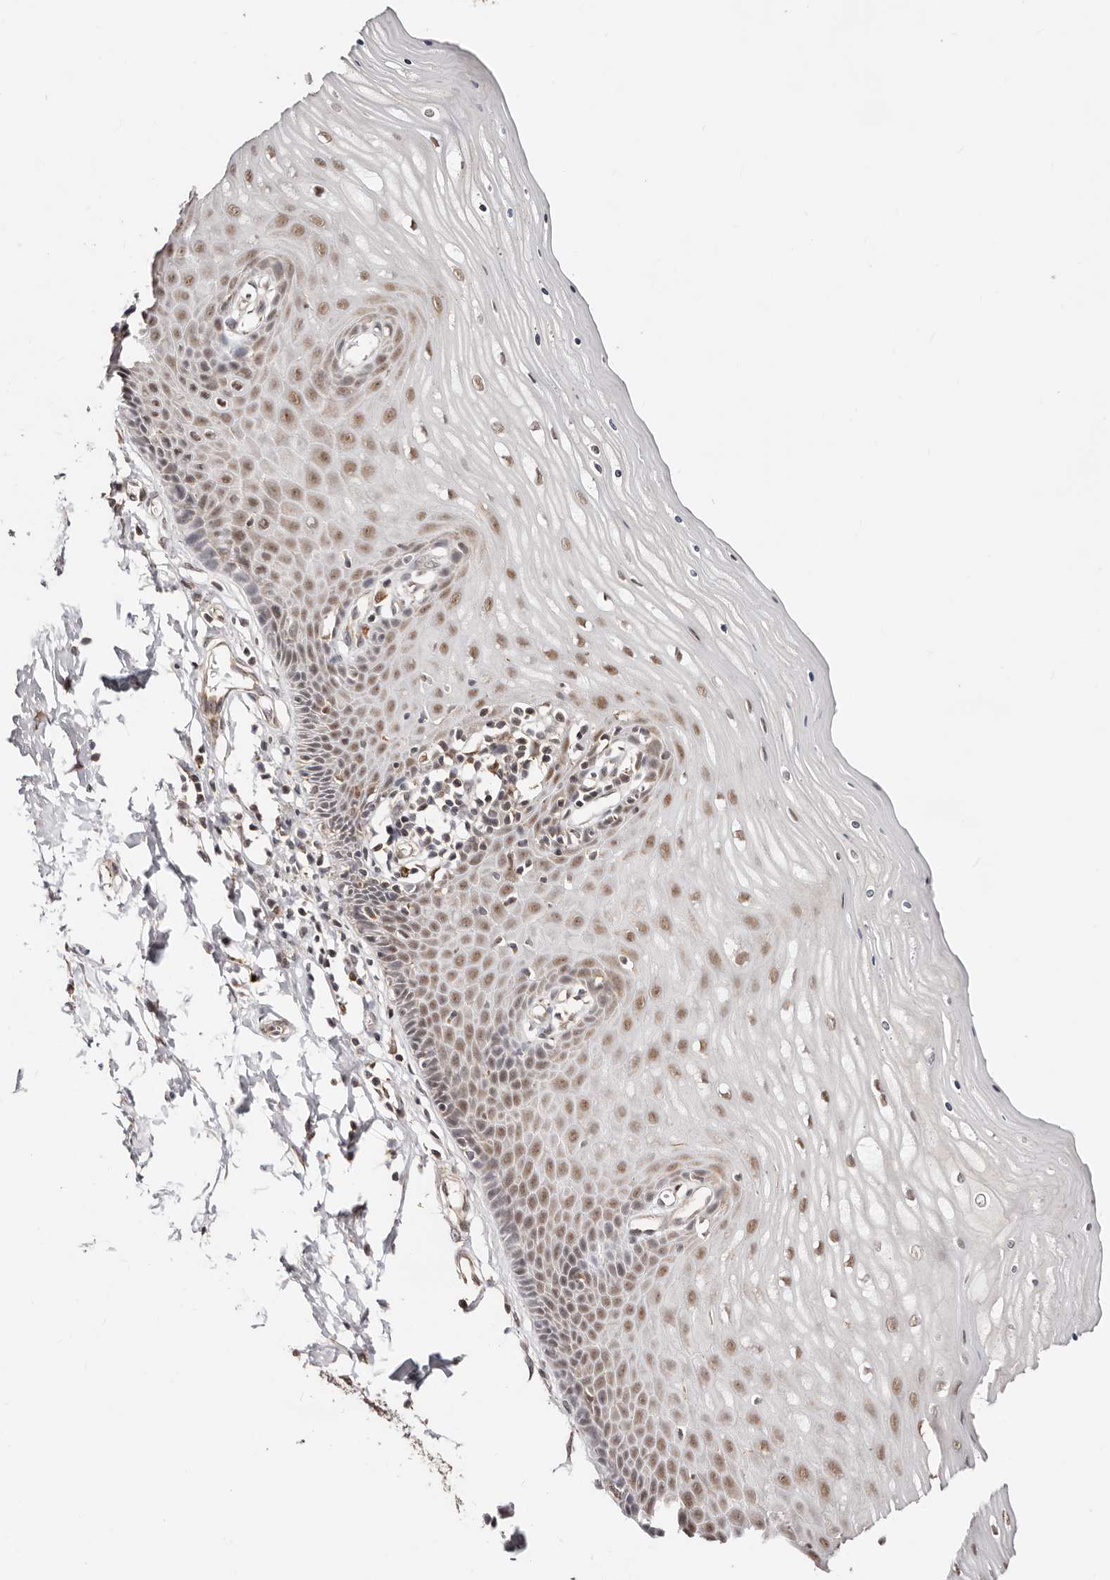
{"staining": {"intensity": "moderate", "quantity": "<25%", "location": "cytoplasmic/membranous"}, "tissue": "cervix", "cell_type": "Glandular cells", "image_type": "normal", "snomed": [{"axis": "morphology", "description": "Normal tissue, NOS"}, {"axis": "topography", "description": "Cervix"}], "caption": "The immunohistochemical stain highlights moderate cytoplasmic/membranous staining in glandular cells of benign cervix. Nuclei are stained in blue.", "gene": "CTNNBL1", "patient": {"sex": "female", "age": 55}}